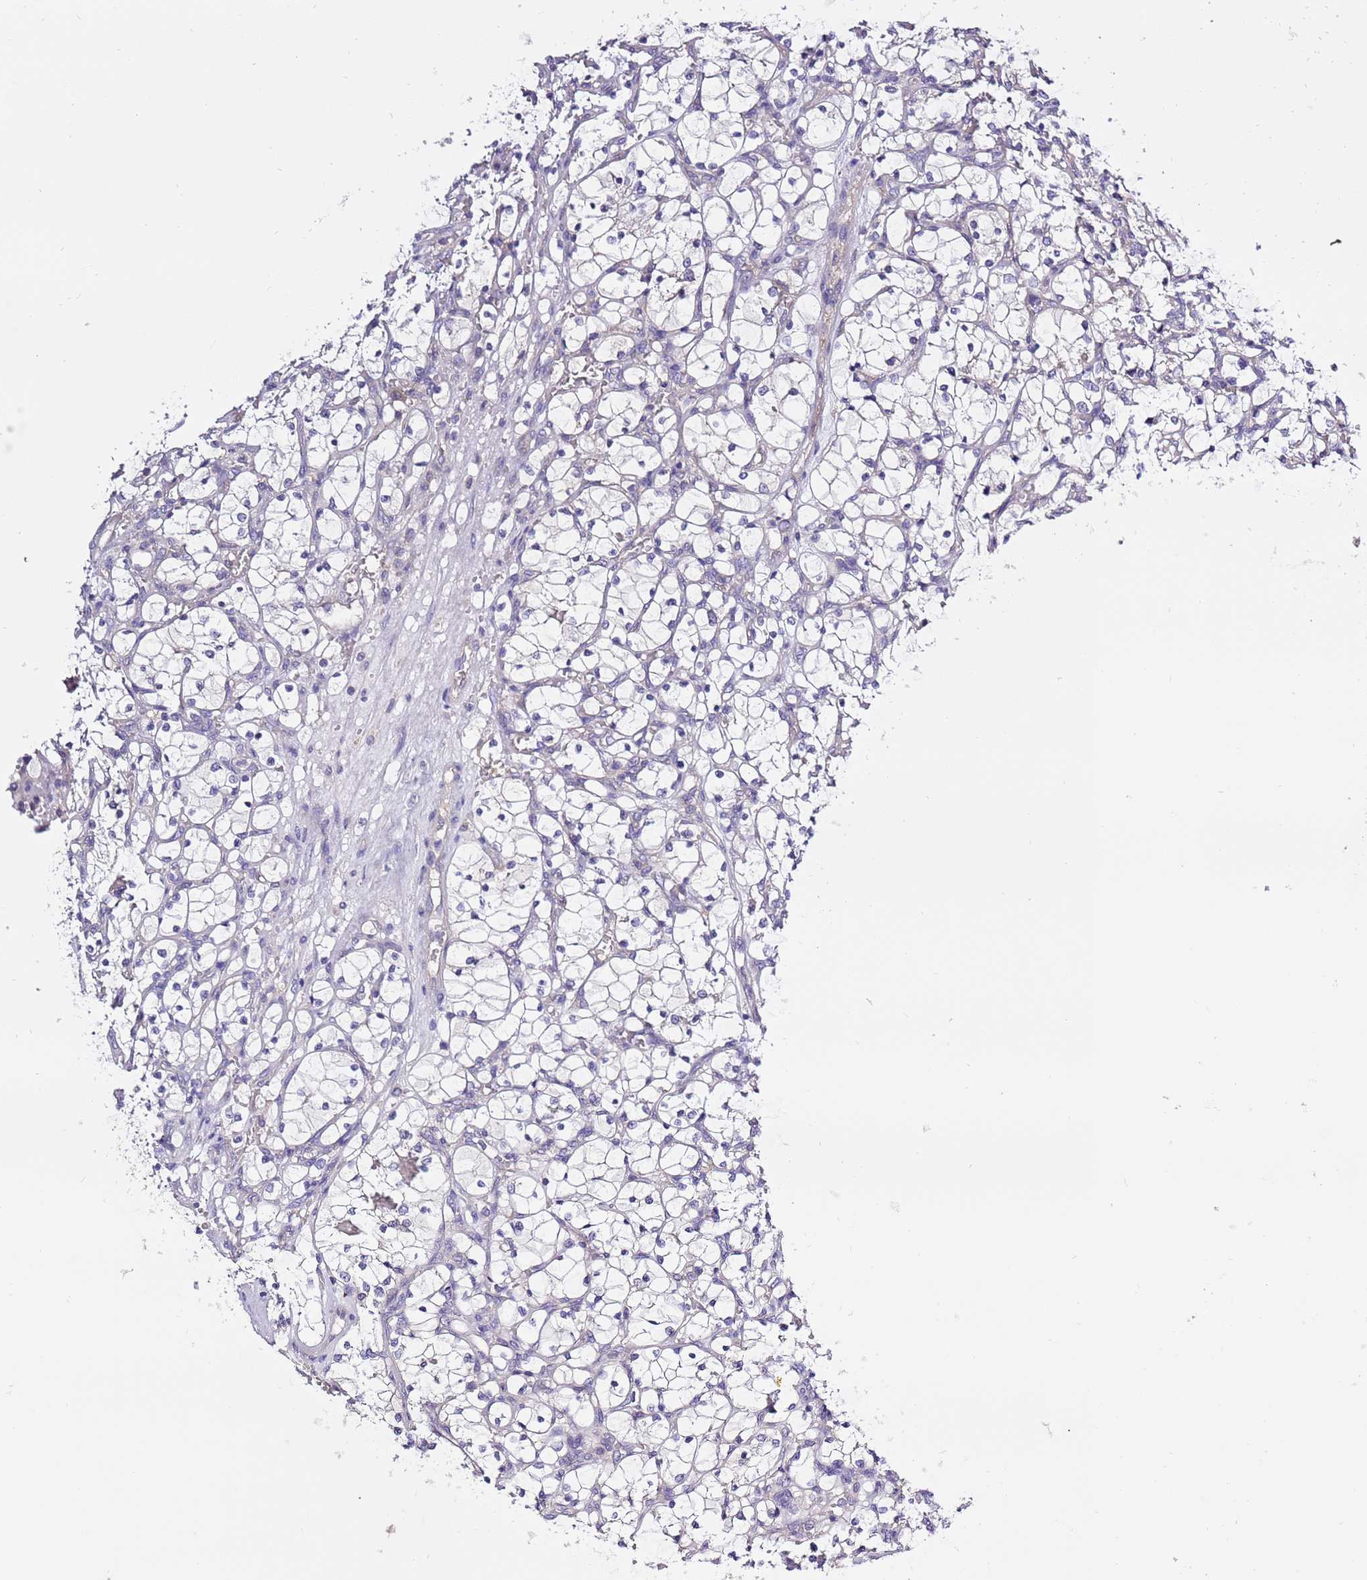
{"staining": {"intensity": "negative", "quantity": "none", "location": "none"}, "tissue": "renal cancer", "cell_type": "Tumor cells", "image_type": "cancer", "snomed": [{"axis": "morphology", "description": "Adenocarcinoma, NOS"}, {"axis": "topography", "description": "Kidney"}], "caption": "Micrograph shows no protein staining in tumor cells of adenocarcinoma (renal) tissue. The staining was performed using DAB (3,3'-diaminobenzidine) to visualize the protein expression in brown, while the nuclei were stained in blue with hematoxylin (Magnification: 20x).", "gene": "STIP1", "patient": {"sex": "female", "age": 69}}